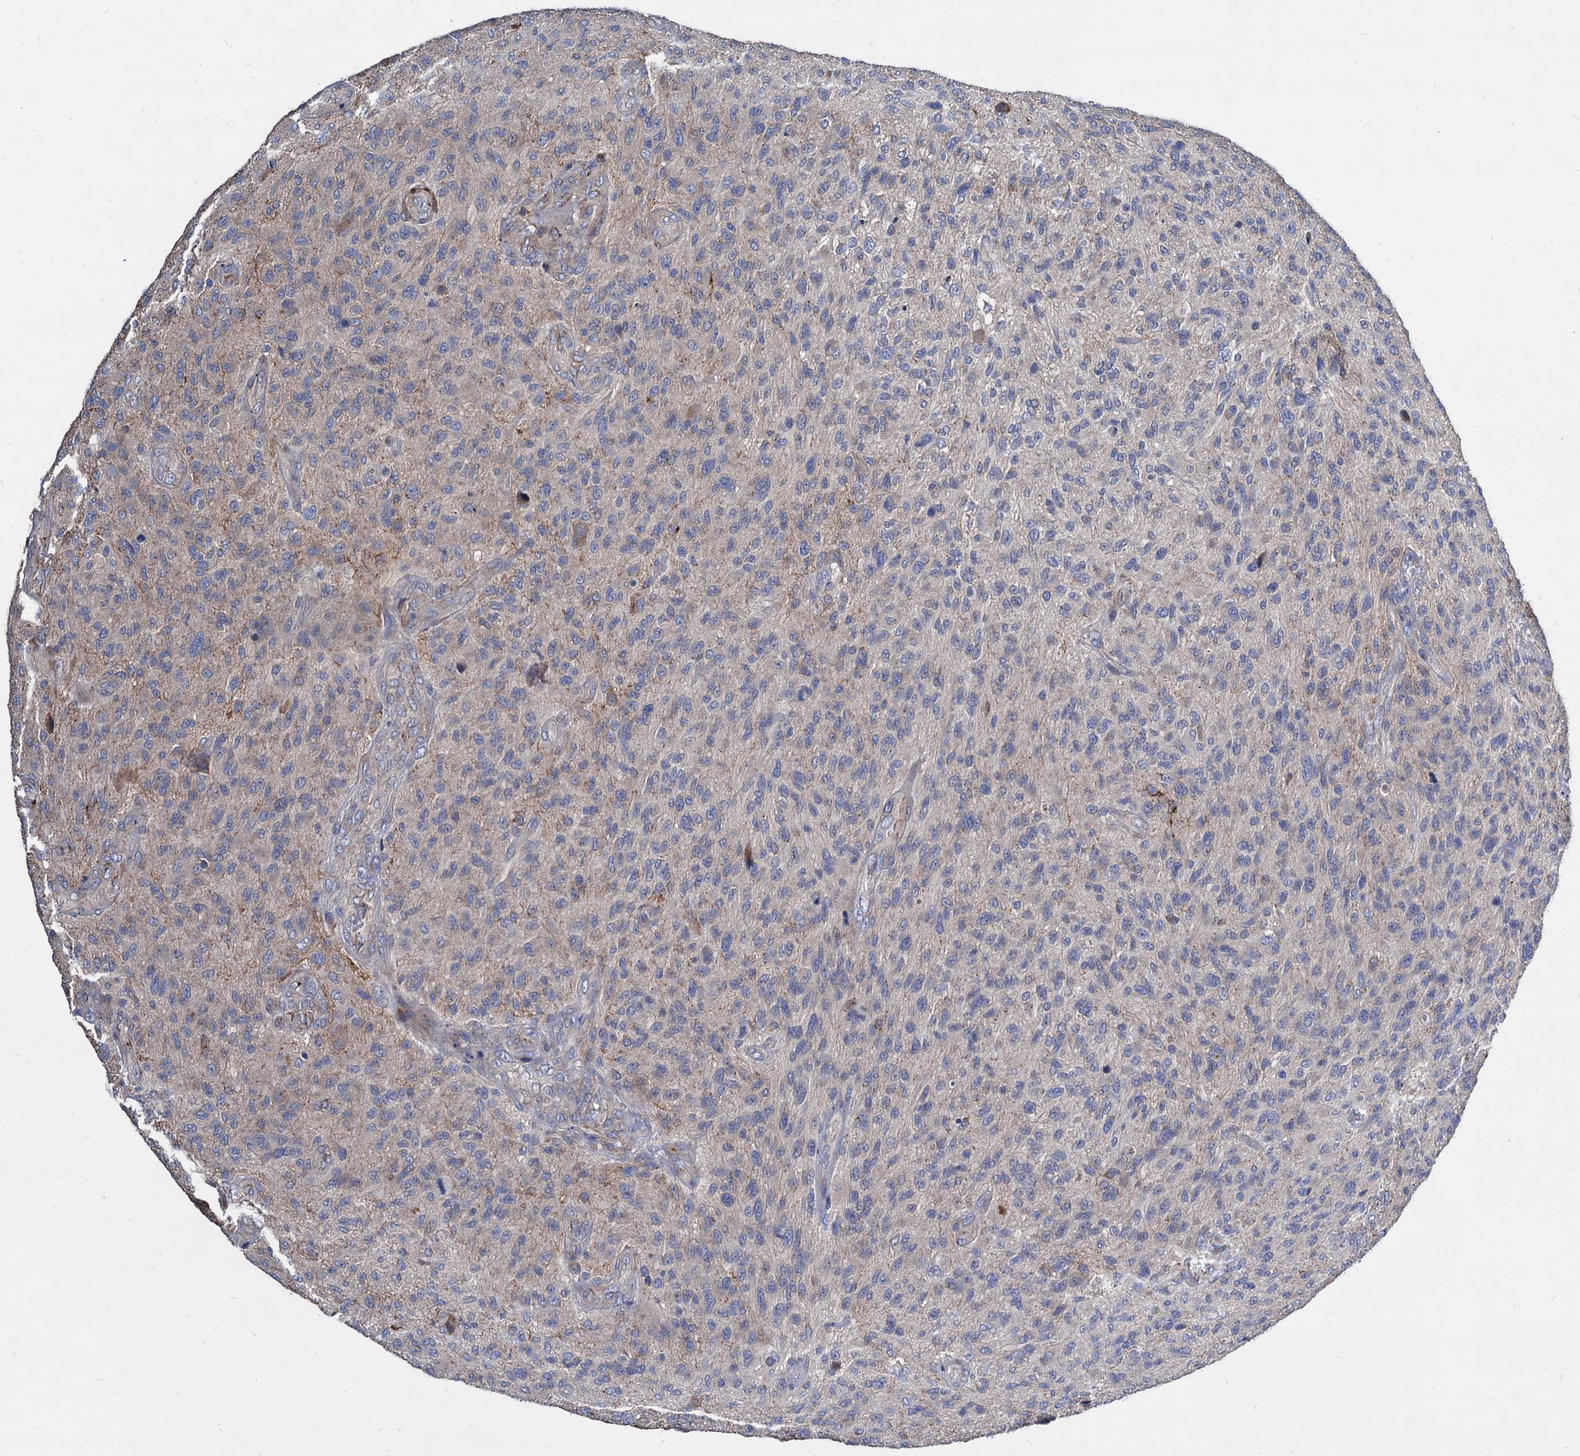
{"staining": {"intensity": "negative", "quantity": "none", "location": "none"}, "tissue": "glioma", "cell_type": "Tumor cells", "image_type": "cancer", "snomed": [{"axis": "morphology", "description": "Glioma, malignant, High grade"}, {"axis": "topography", "description": "Brain"}], "caption": "This is an immunohistochemistry (IHC) histopathology image of malignant glioma (high-grade). There is no staining in tumor cells.", "gene": "WDR11", "patient": {"sex": "male", "age": 47}}